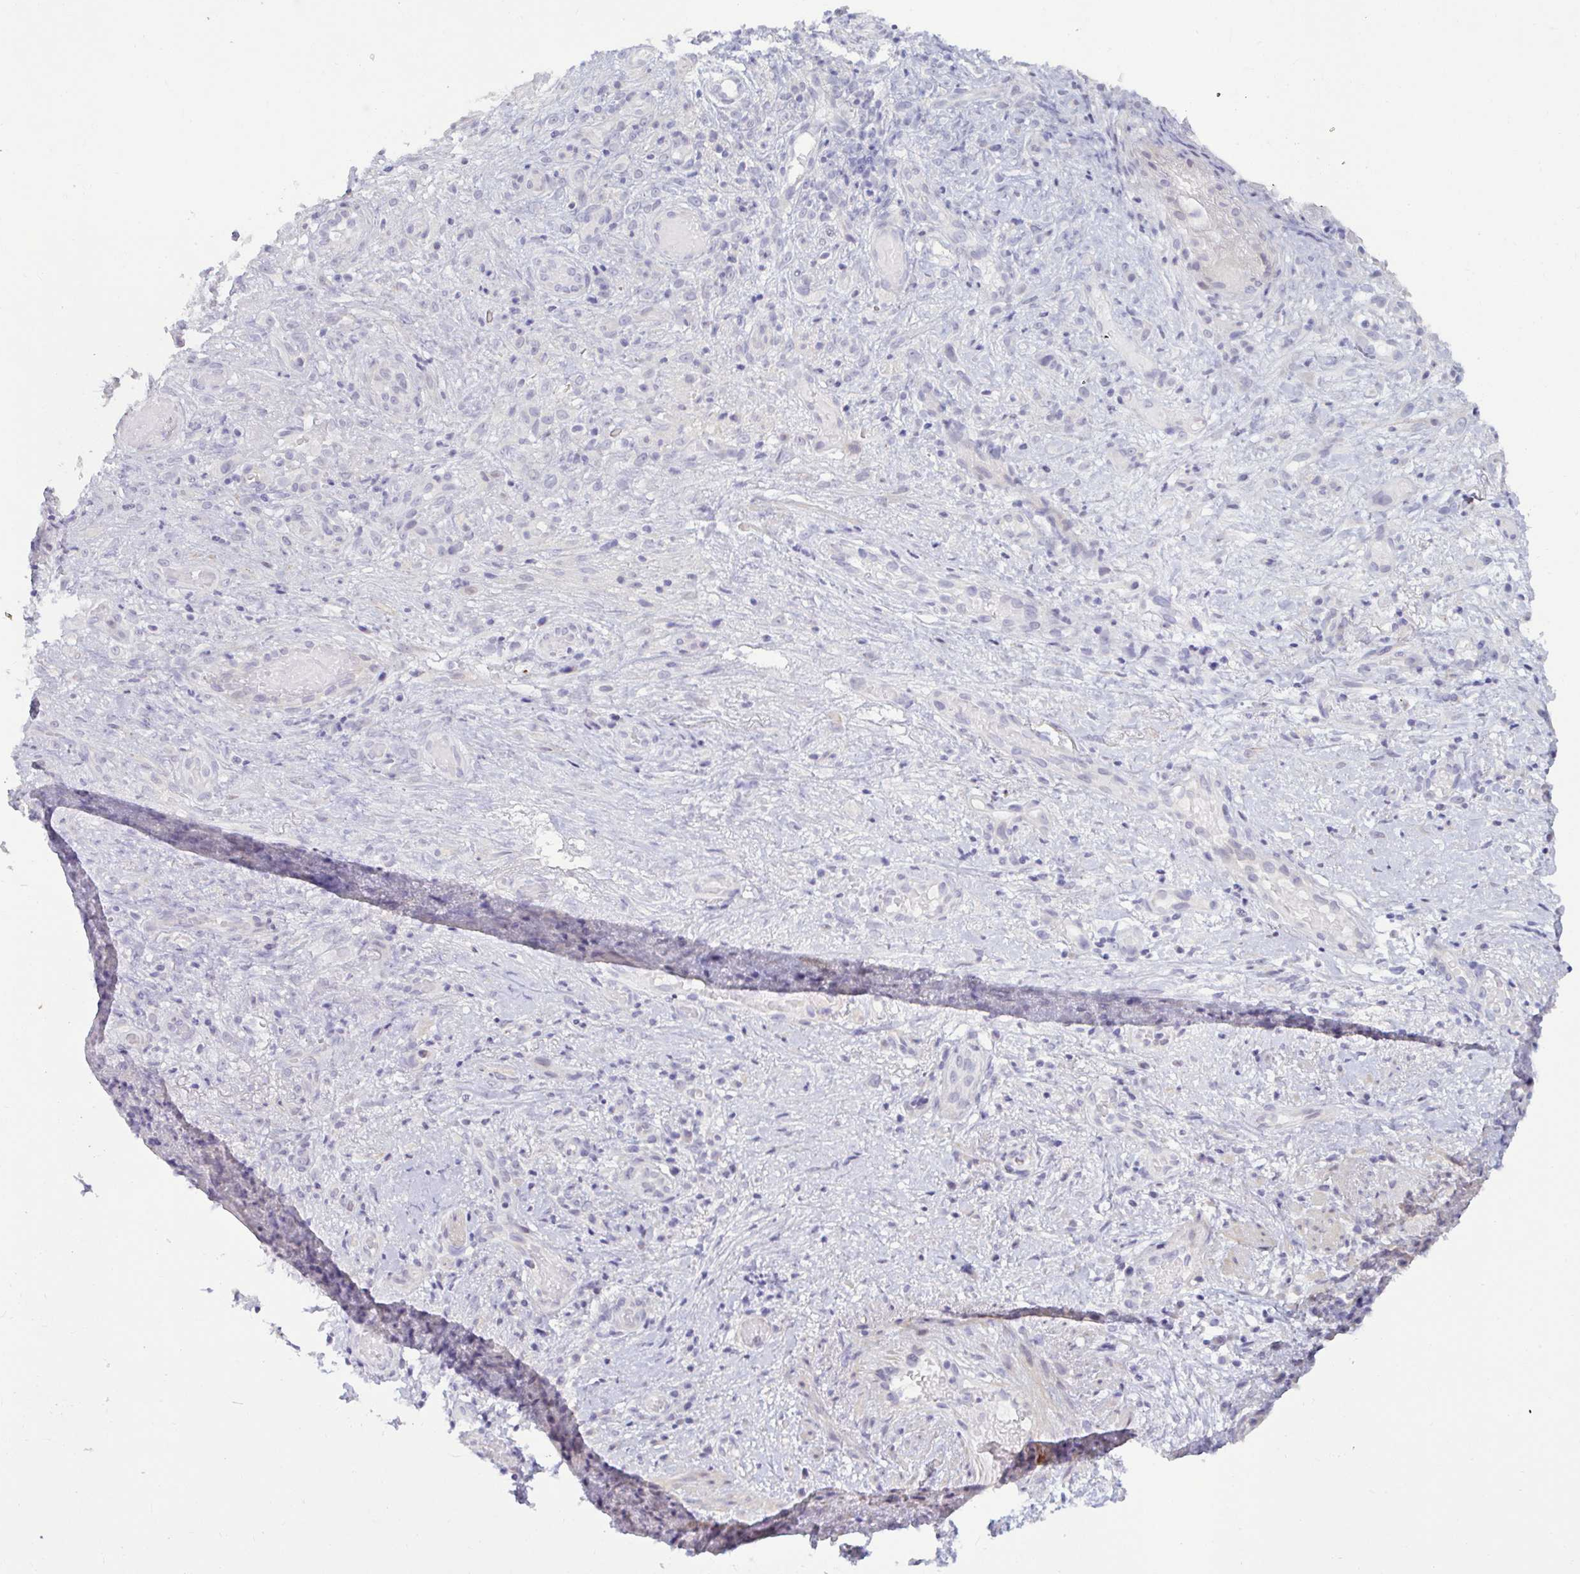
{"staining": {"intensity": "weak", "quantity": "<25%", "location": "cytoplasmic/membranous"}, "tissue": "nasopharynx", "cell_type": "Respiratory epithelial cells", "image_type": "normal", "snomed": [{"axis": "morphology", "description": "Normal tissue, NOS"}, {"axis": "morphology", "description": "Inflammation, NOS"}, {"axis": "topography", "description": "Nasopharynx"}], "caption": "Respiratory epithelial cells show no significant positivity in normal nasopharynx.", "gene": "GSTM1", "patient": {"sex": "male", "age": 54}}